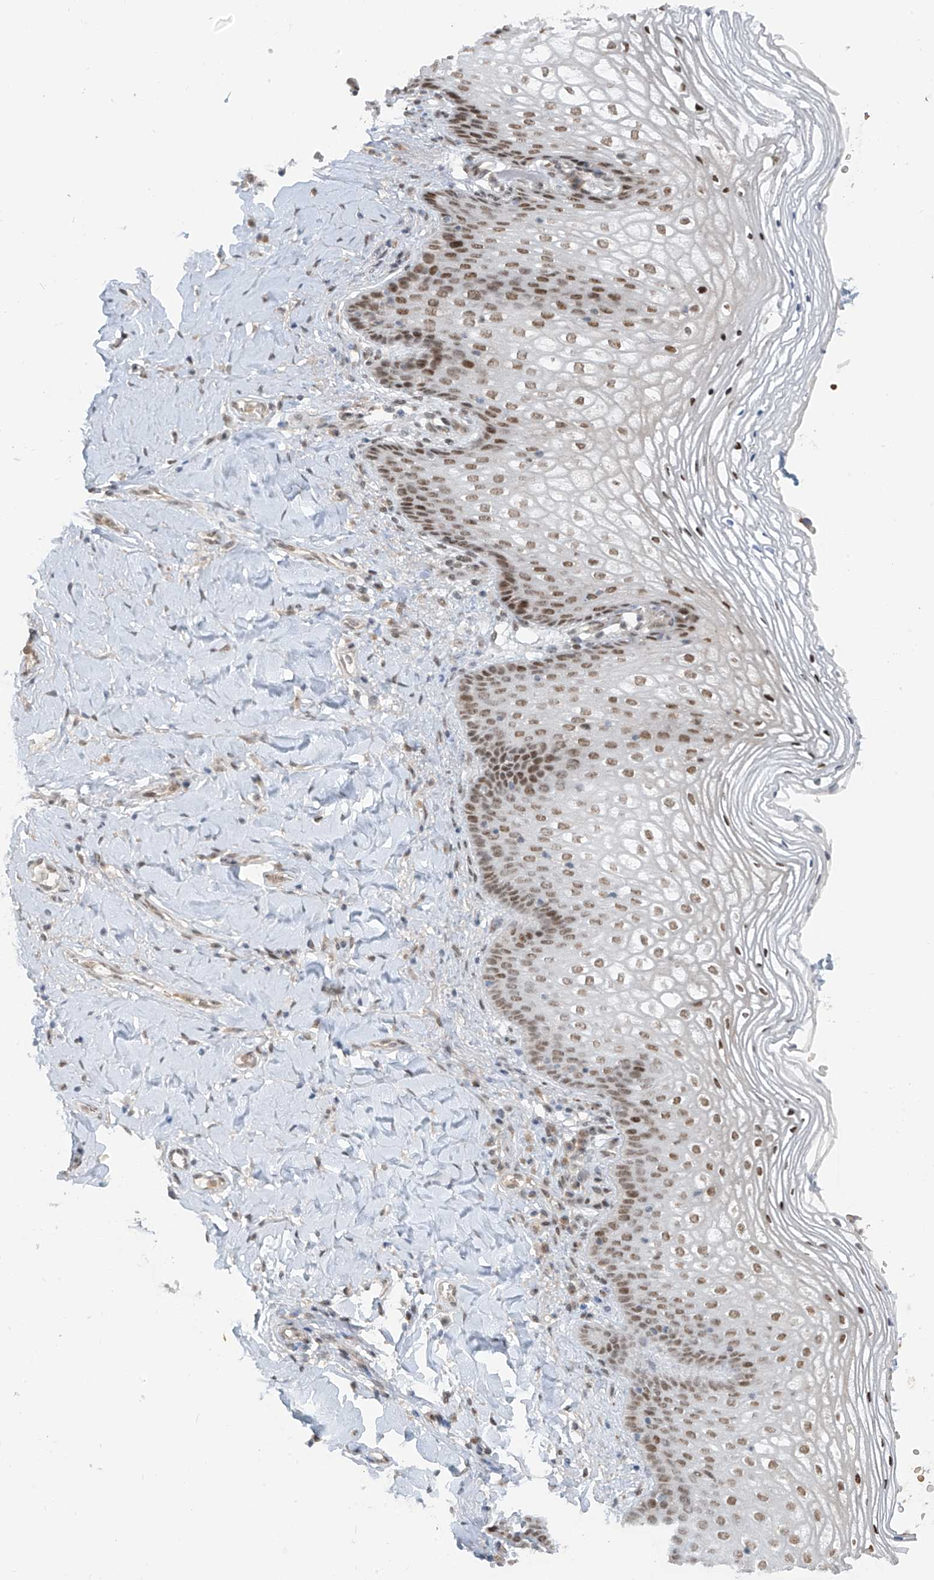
{"staining": {"intensity": "moderate", "quantity": ">75%", "location": "nuclear"}, "tissue": "vagina", "cell_type": "Squamous epithelial cells", "image_type": "normal", "snomed": [{"axis": "morphology", "description": "Normal tissue, NOS"}, {"axis": "topography", "description": "Vagina"}], "caption": "DAB (3,3'-diaminobenzidine) immunohistochemical staining of benign vagina exhibits moderate nuclear protein staining in about >75% of squamous epithelial cells.", "gene": "MCM9", "patient": {"sex": "female", "age": 60}}